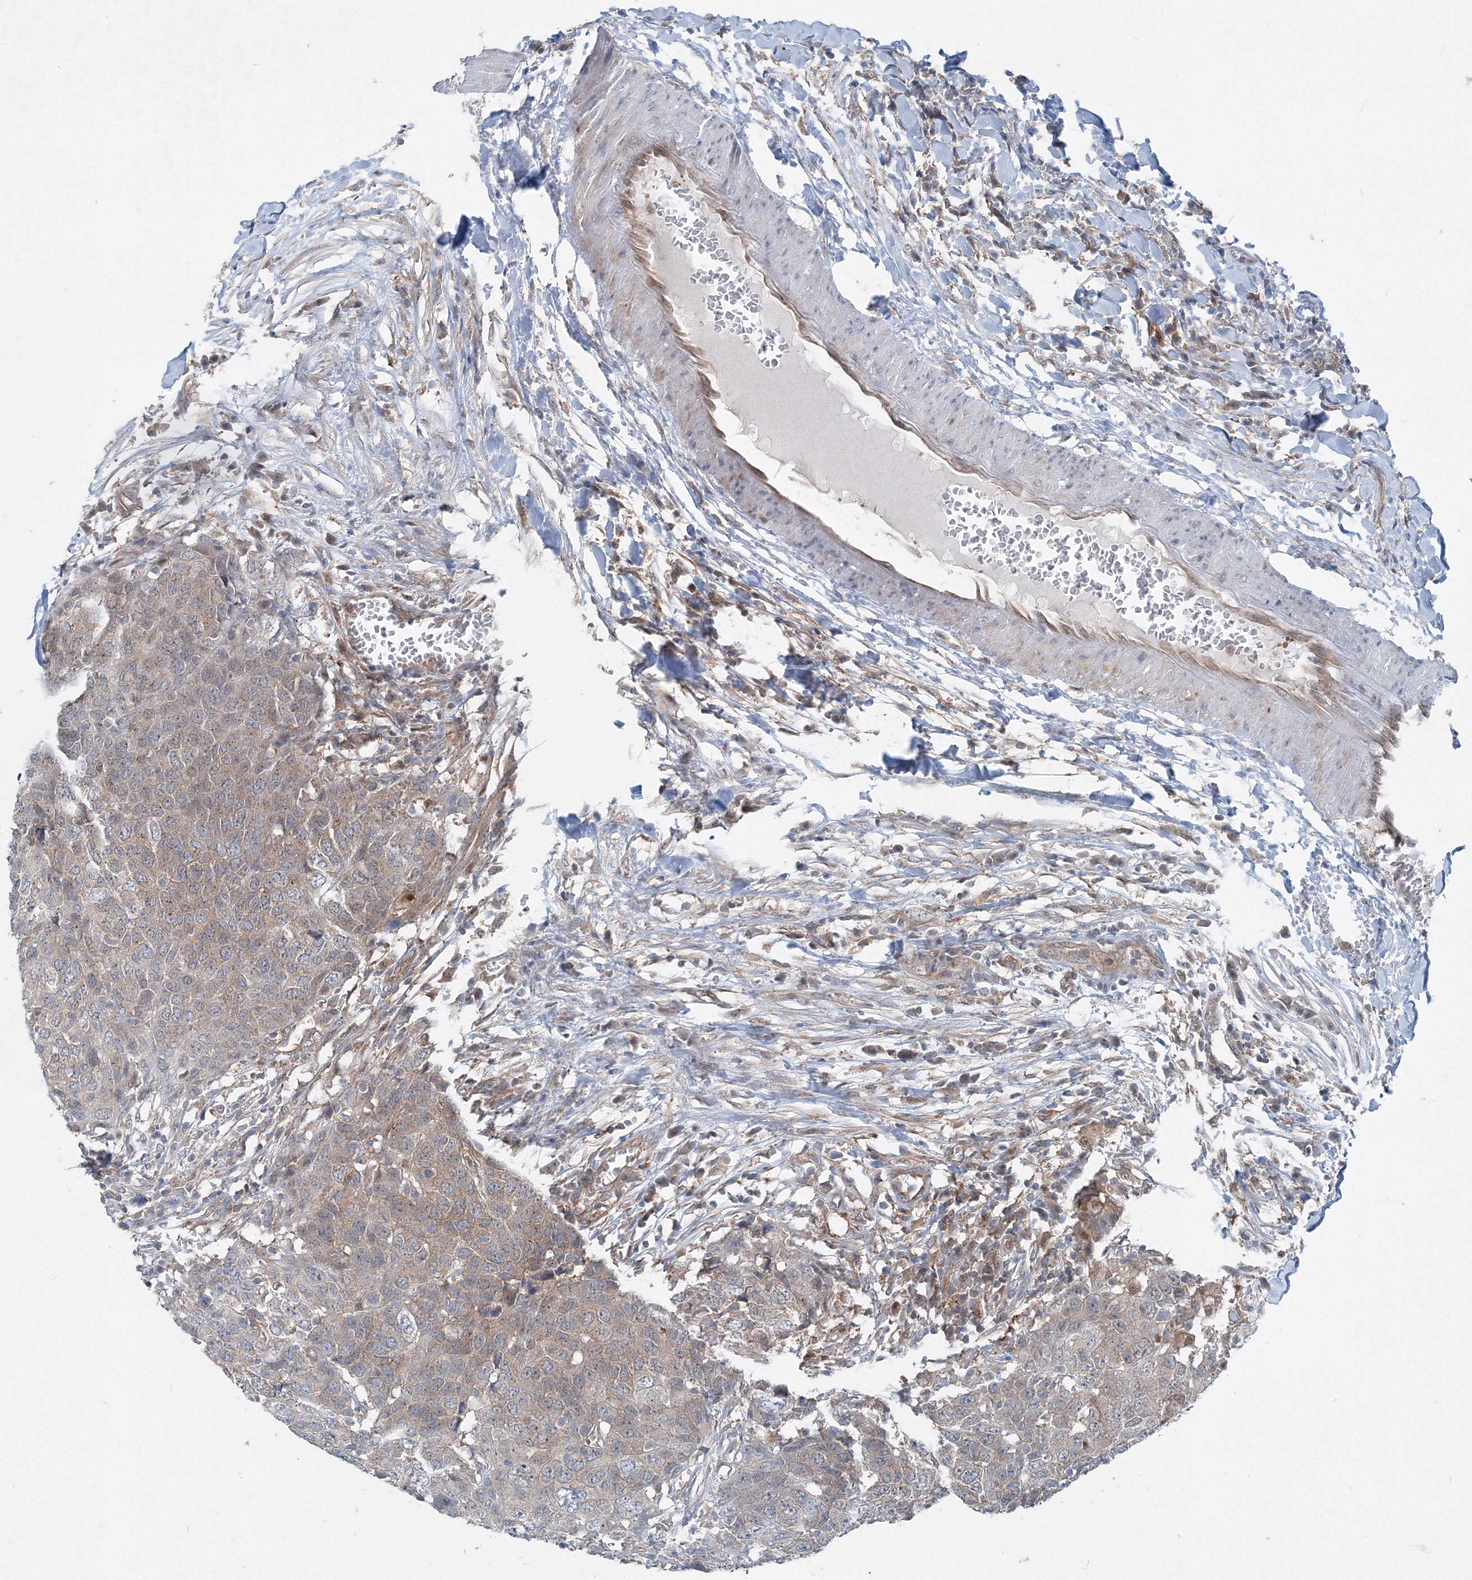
{"staining": {"intensity": "weak", "quantity": ">75%", "location": "cytoplasmic/membranous"}, "tissue": "head and neck cancer", "cell_type": "Tumor cells", "image_type": "cancer", "snomed": [{"axis": "morphology", "description": "Squamous cell carcinoma, NOS"}, {"axis": "topography", "description": "Head-Neck"}], "caption": "Human squamous cell carcinoma (head and neck) stained for a protein (brown) exhibits weak cytoplasmic/membranous positive positivity in about >75% of tumor cells.", "gene": "TPRKB", "patient": {"sex": "male", "age": 66}}